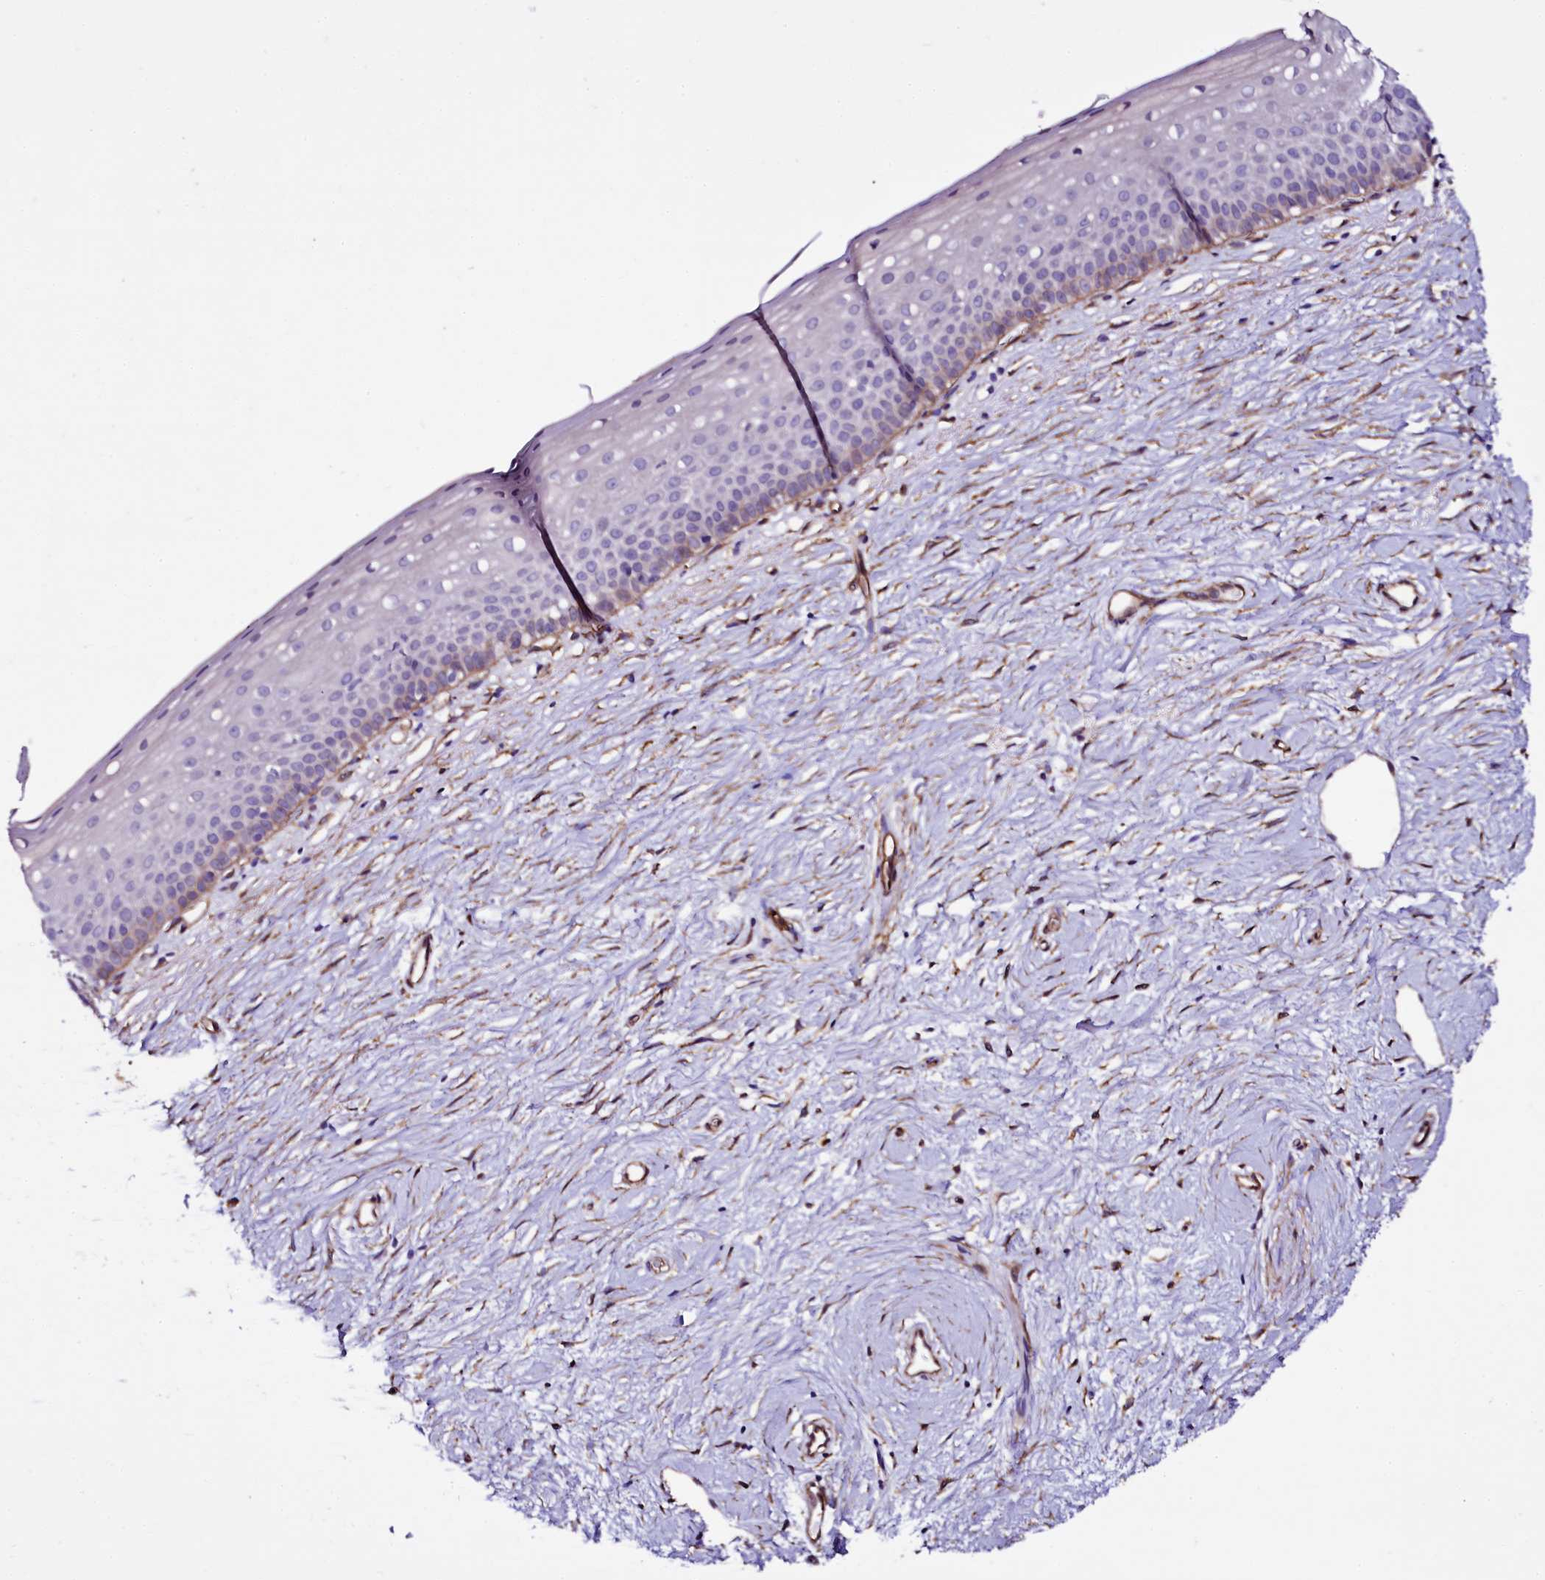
{"staining": {"intensity": "negative", "quantity": "none", "location": "none"}, "tissue": "cervix", "cell_type": "Glandular cells", "image_type": "normal", "snomed": [{"axis": "morphology", "description": "Normal tissue, NOS"}, {"axis": "topography", "description": "Cervix"}], "caption": "A high-resolution photomicrograph shows immunohistochemistry staining of benign cervix, which displays no significant staining in glandular cells. (DAB immunohistochemistry, high magnification).", "gene": "MEX3C", "patient": {"sex": "female", "age": 57}}